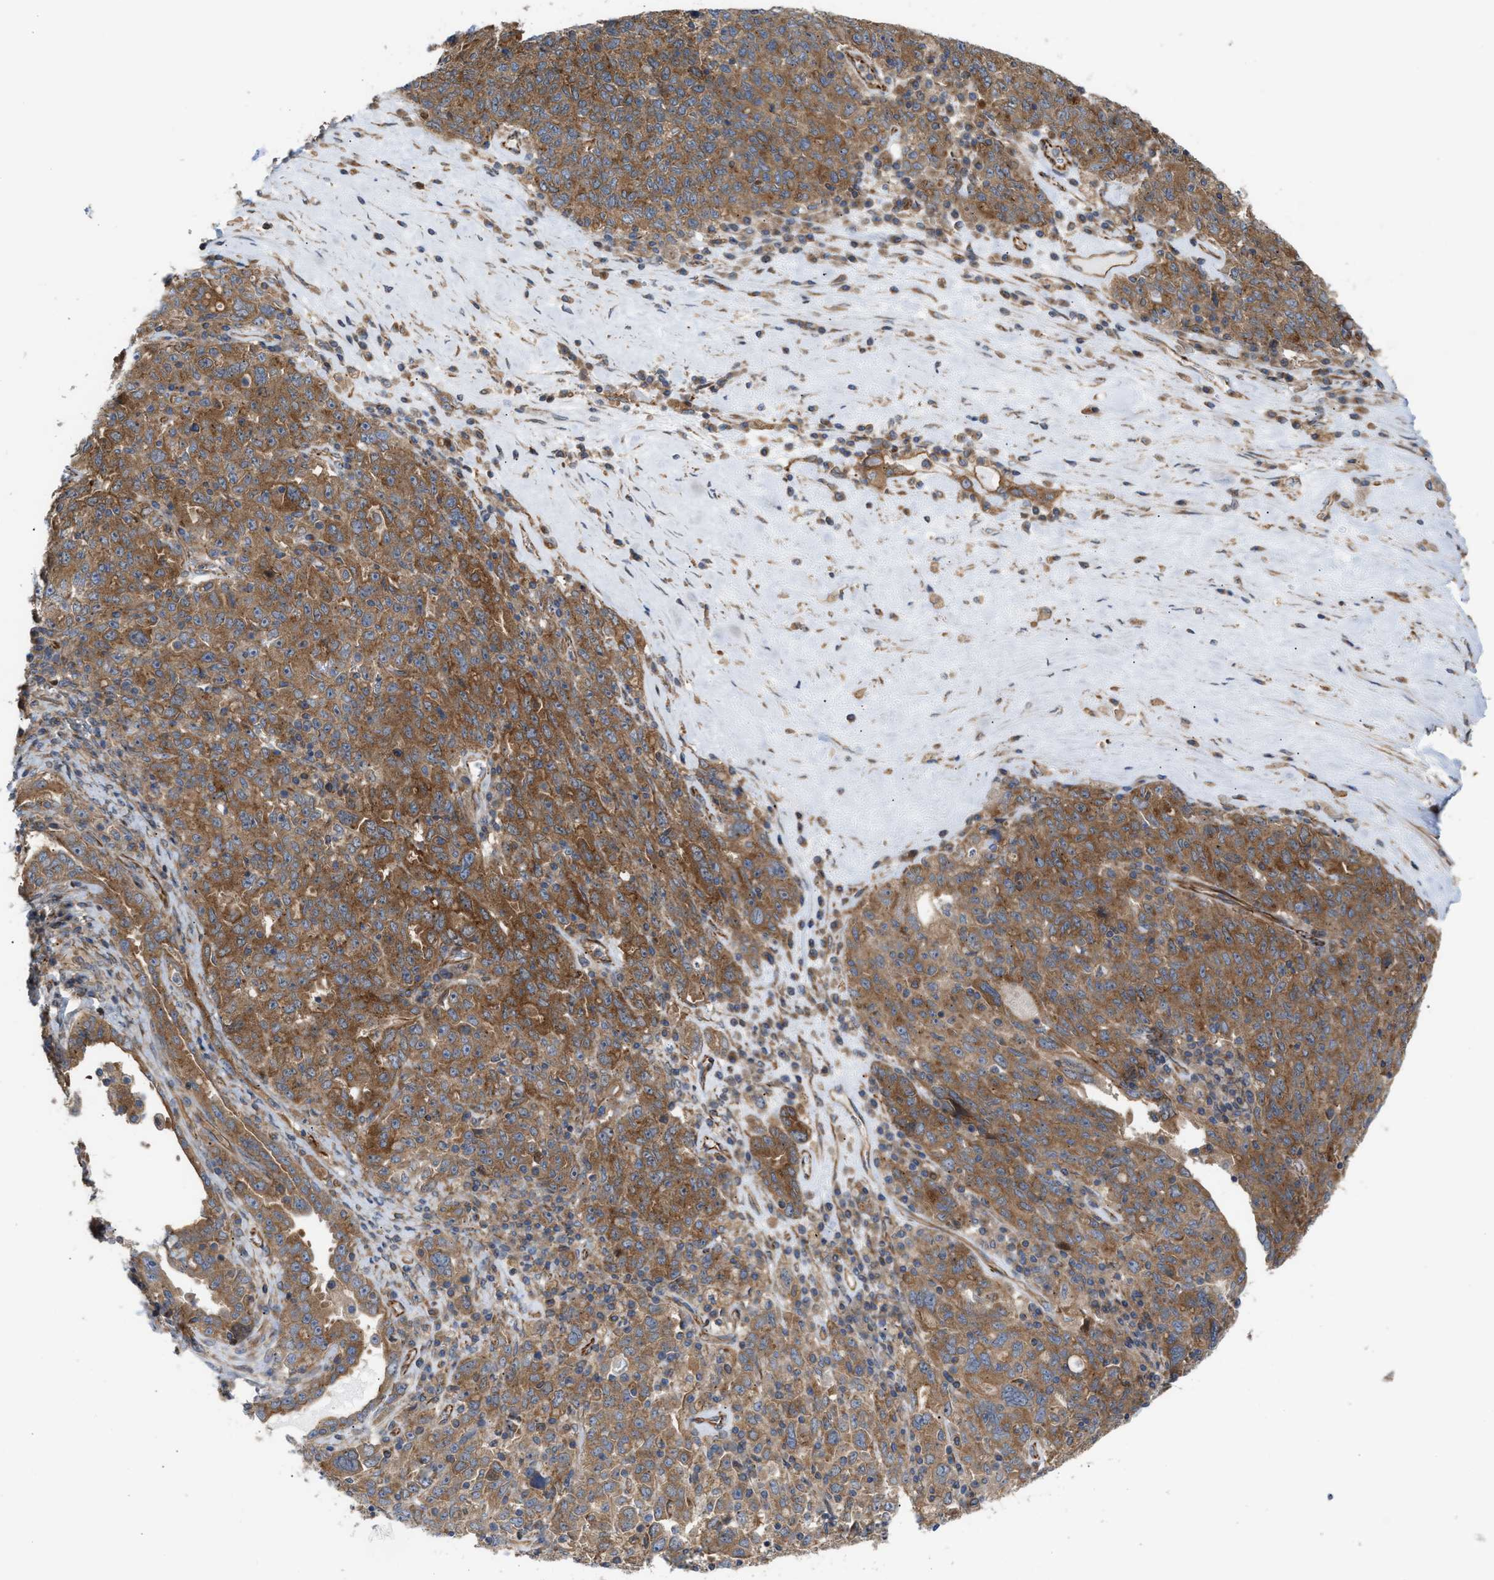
{"staining": {"intensity": "moderate", "quantity": ">75%", "location": "cytoplasmic/membranous"}, "tissue": "ovarian cancer", "cell_type": "Tumor cells", "image_type": "cancer", "snomed": [{"axis": "morphology", "description": "Carcinoma, endometroid"}, {"axis": "topography", "description": "Ovary"}], "caption": "High-power microscopy captured an immunohistochemistry (IHC) image of ovarian cancer (endometroid carcinoma), revealing moderate cytoplasmic/membranous positivity in approximately >75% of tumor cells.", "gene": "EPS15L1", "patient": {"sex": "female", "age": 62}}